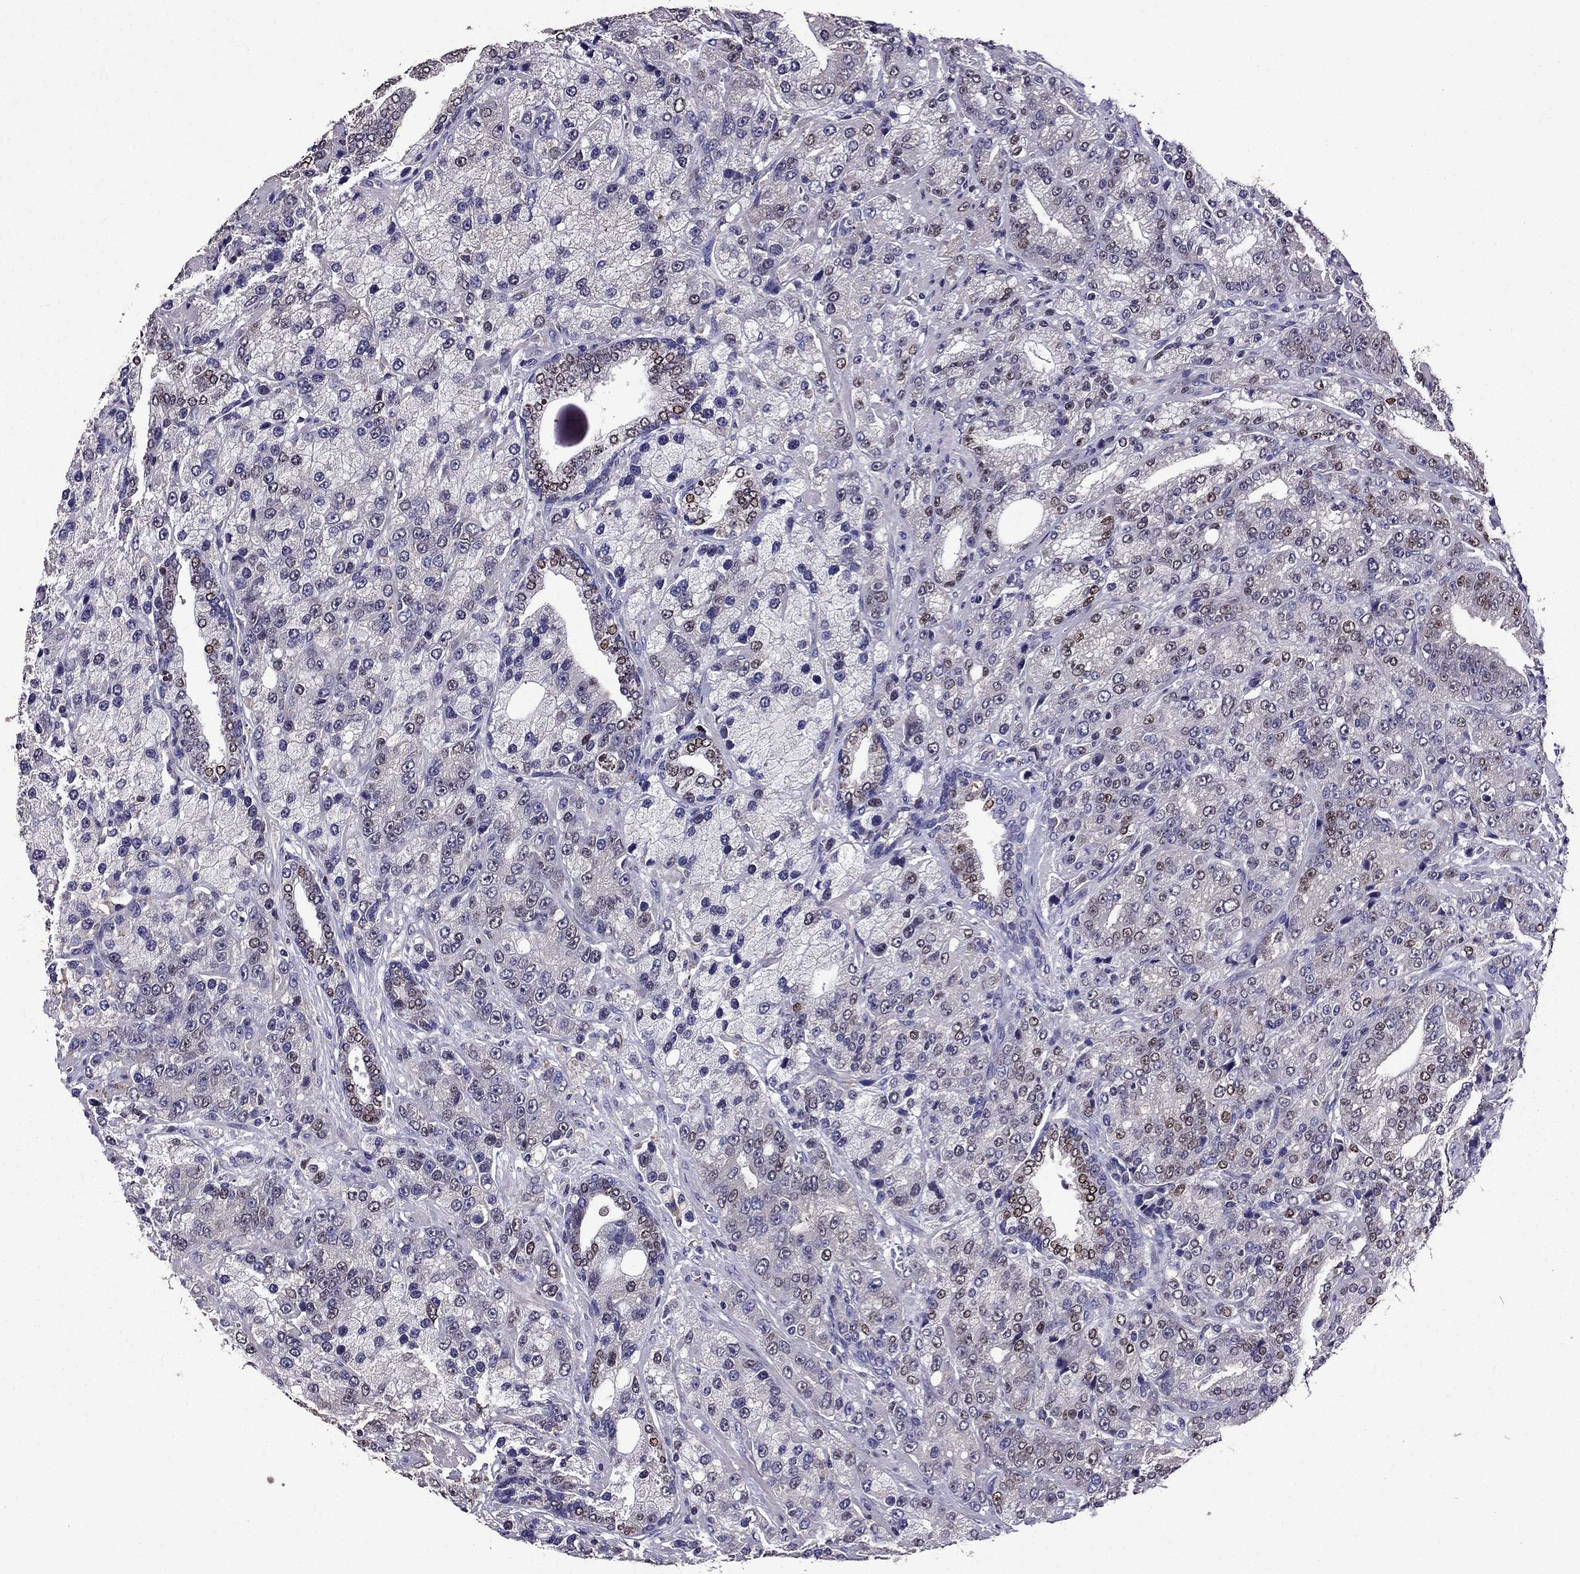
{"staining": {"intensity": "moderate", "quantity": "<25%", "location": "nuclear"}, "tissue": "prostate cancer", "cell_type": "Tumor cells", "image_type": "cancer", "snomed": [{"axis": "morphology", "description": "Adenocarcinoma, NOS"}, {"axis": "topography", "description": "Prostate"}], "caption": "Adenocarcinoma (prostate) was stained to show a protein in brown. There is low levels of moderate nuclear positivity in about <25% of tumor cells. Nuclei are stained in blue.", "gene": "NKX3-1", "patient": {"sex": "male", "age": 63}}